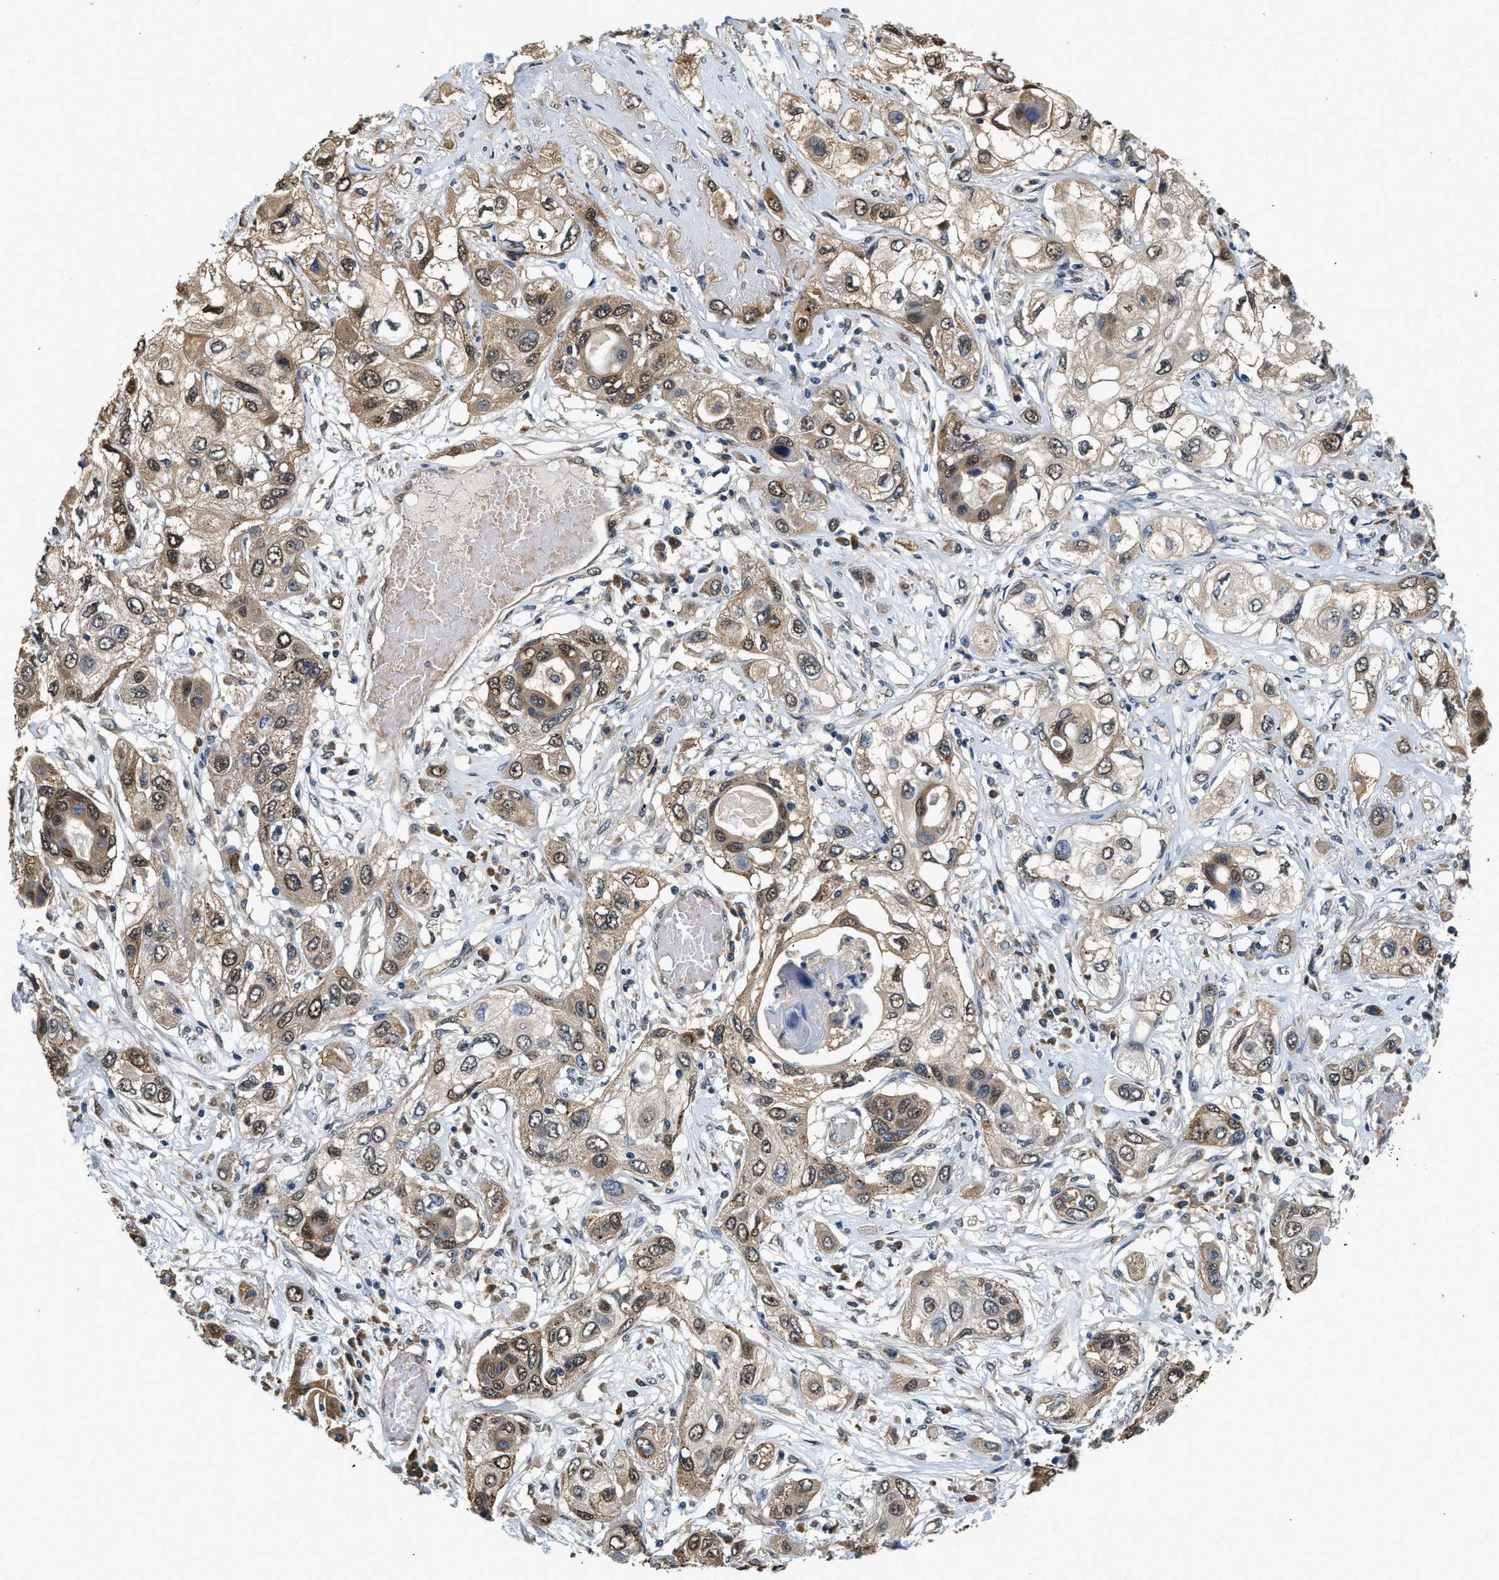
{"staining": {"intensity": "moderate", "quantity": ">75%", "location": "cytoplasmic/membranous,nuclear"}, "tissue": "lung cancer", "cell_type": "Tumor cells", "image_type": "cancer", "snomed": [{"axis": "morphology", "description": "Squamous cell carcinoma, NOS"}, {"axis": "topography", "description": "Lung"}], "caption": "Immunohistochemistry (IHC) photomicrograph of neoplastic tissue: lung cancer (squamous cell carcinoma) stained using immunohistochemistry displays medium levels of moderate protein expression localized specifically in the cytoplasmic/membranous and nuclear of tumor cells, appearing as a cytoplasmic/membranous and nuclear brown color.", "gene": "BCL7C", "patient": {"sex": "male", "age": 71}}